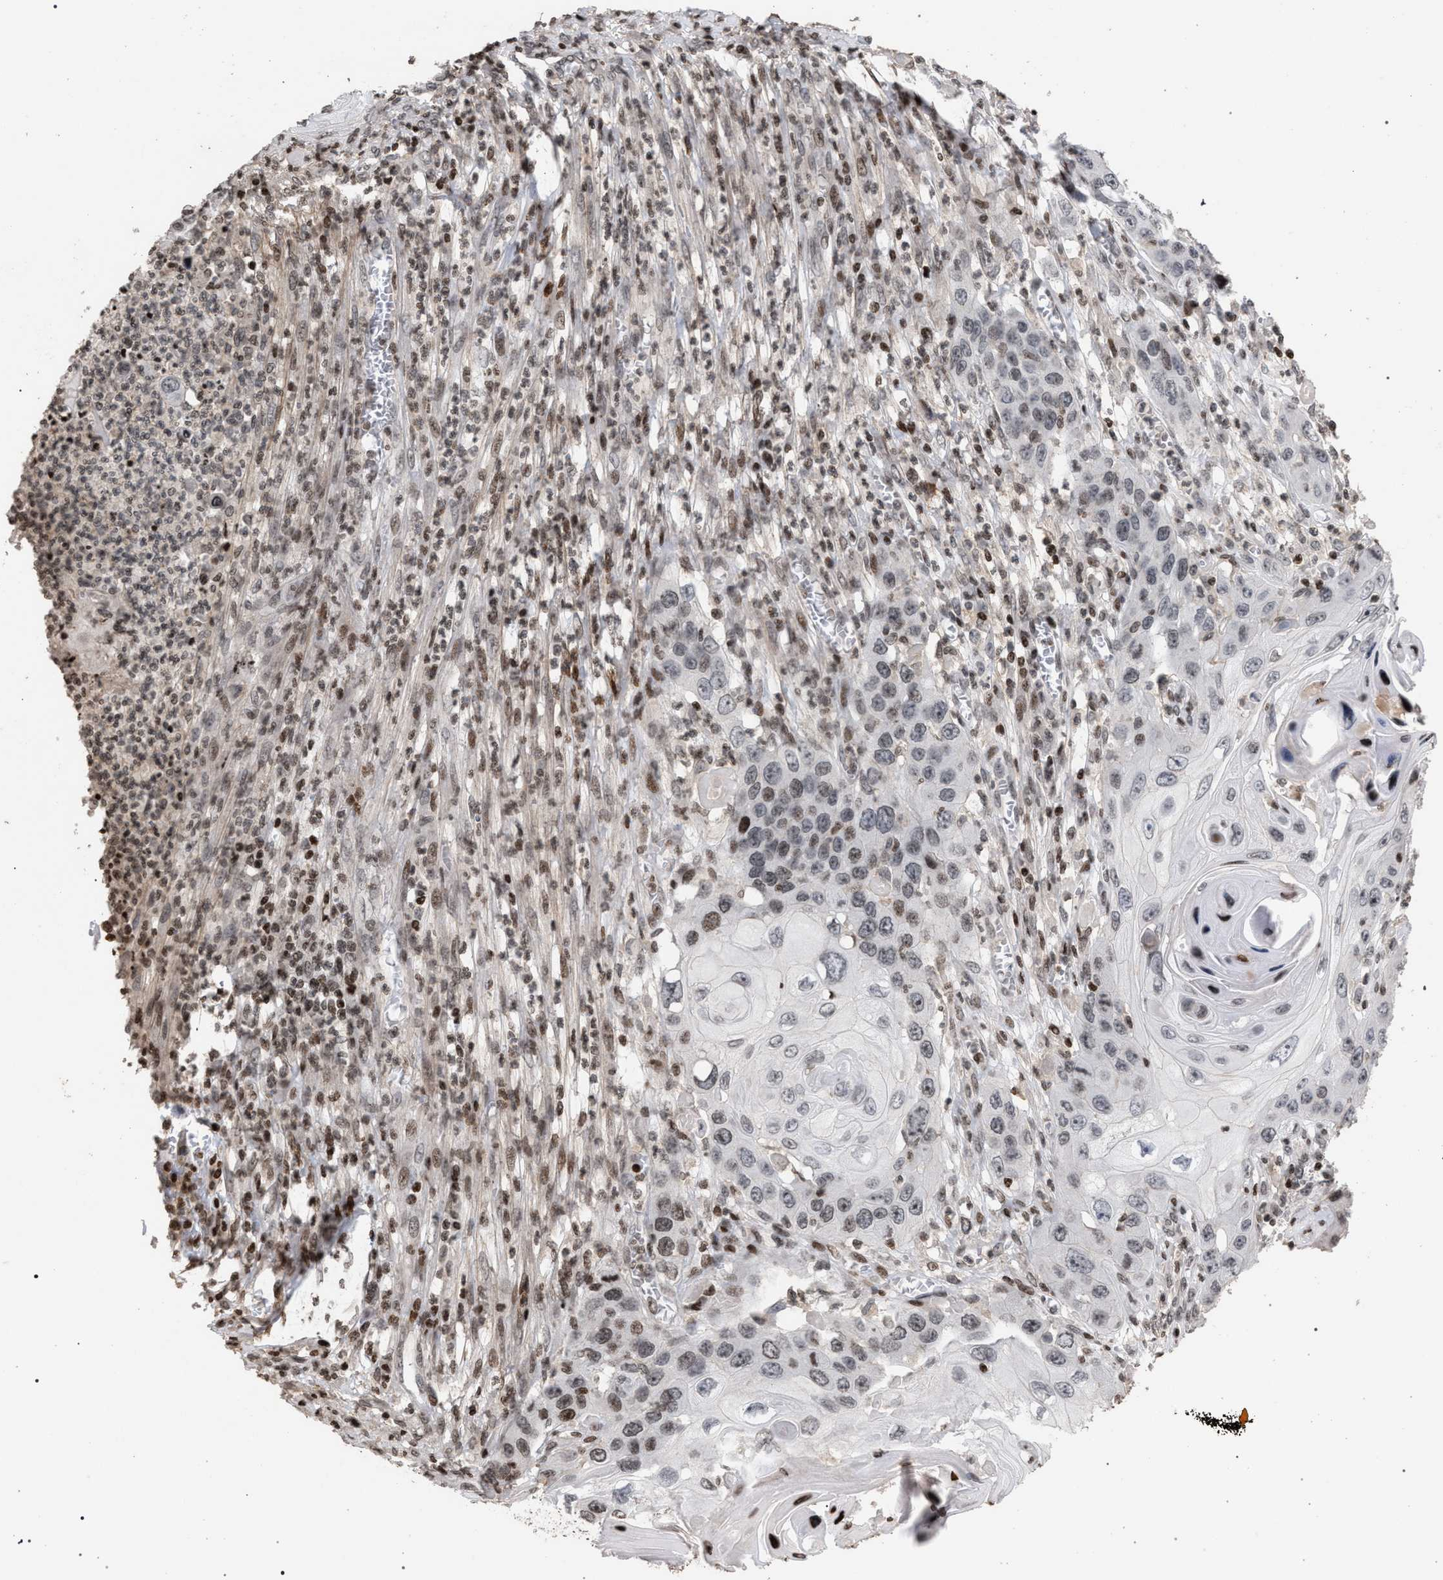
{"staining": {"intensity": "moderate", "quantity": "<25%", "location": "nuclear"}, "tissue": "skin cancer", "cell_type": "Tumor cells", "image_type": "cancer", "snomed": [{"axis": "morphology", "description": "Squamous cell carcinoma, NOS"}, {"axis": "topography", "description": "Skin"}], "caption": "The image reveals staining of skin cancer, revealing moderate nuclear protein expression (brown color) within tumor cells.", "gene": "FOXD3", "patient": {"sex": "male", "age": 55}}